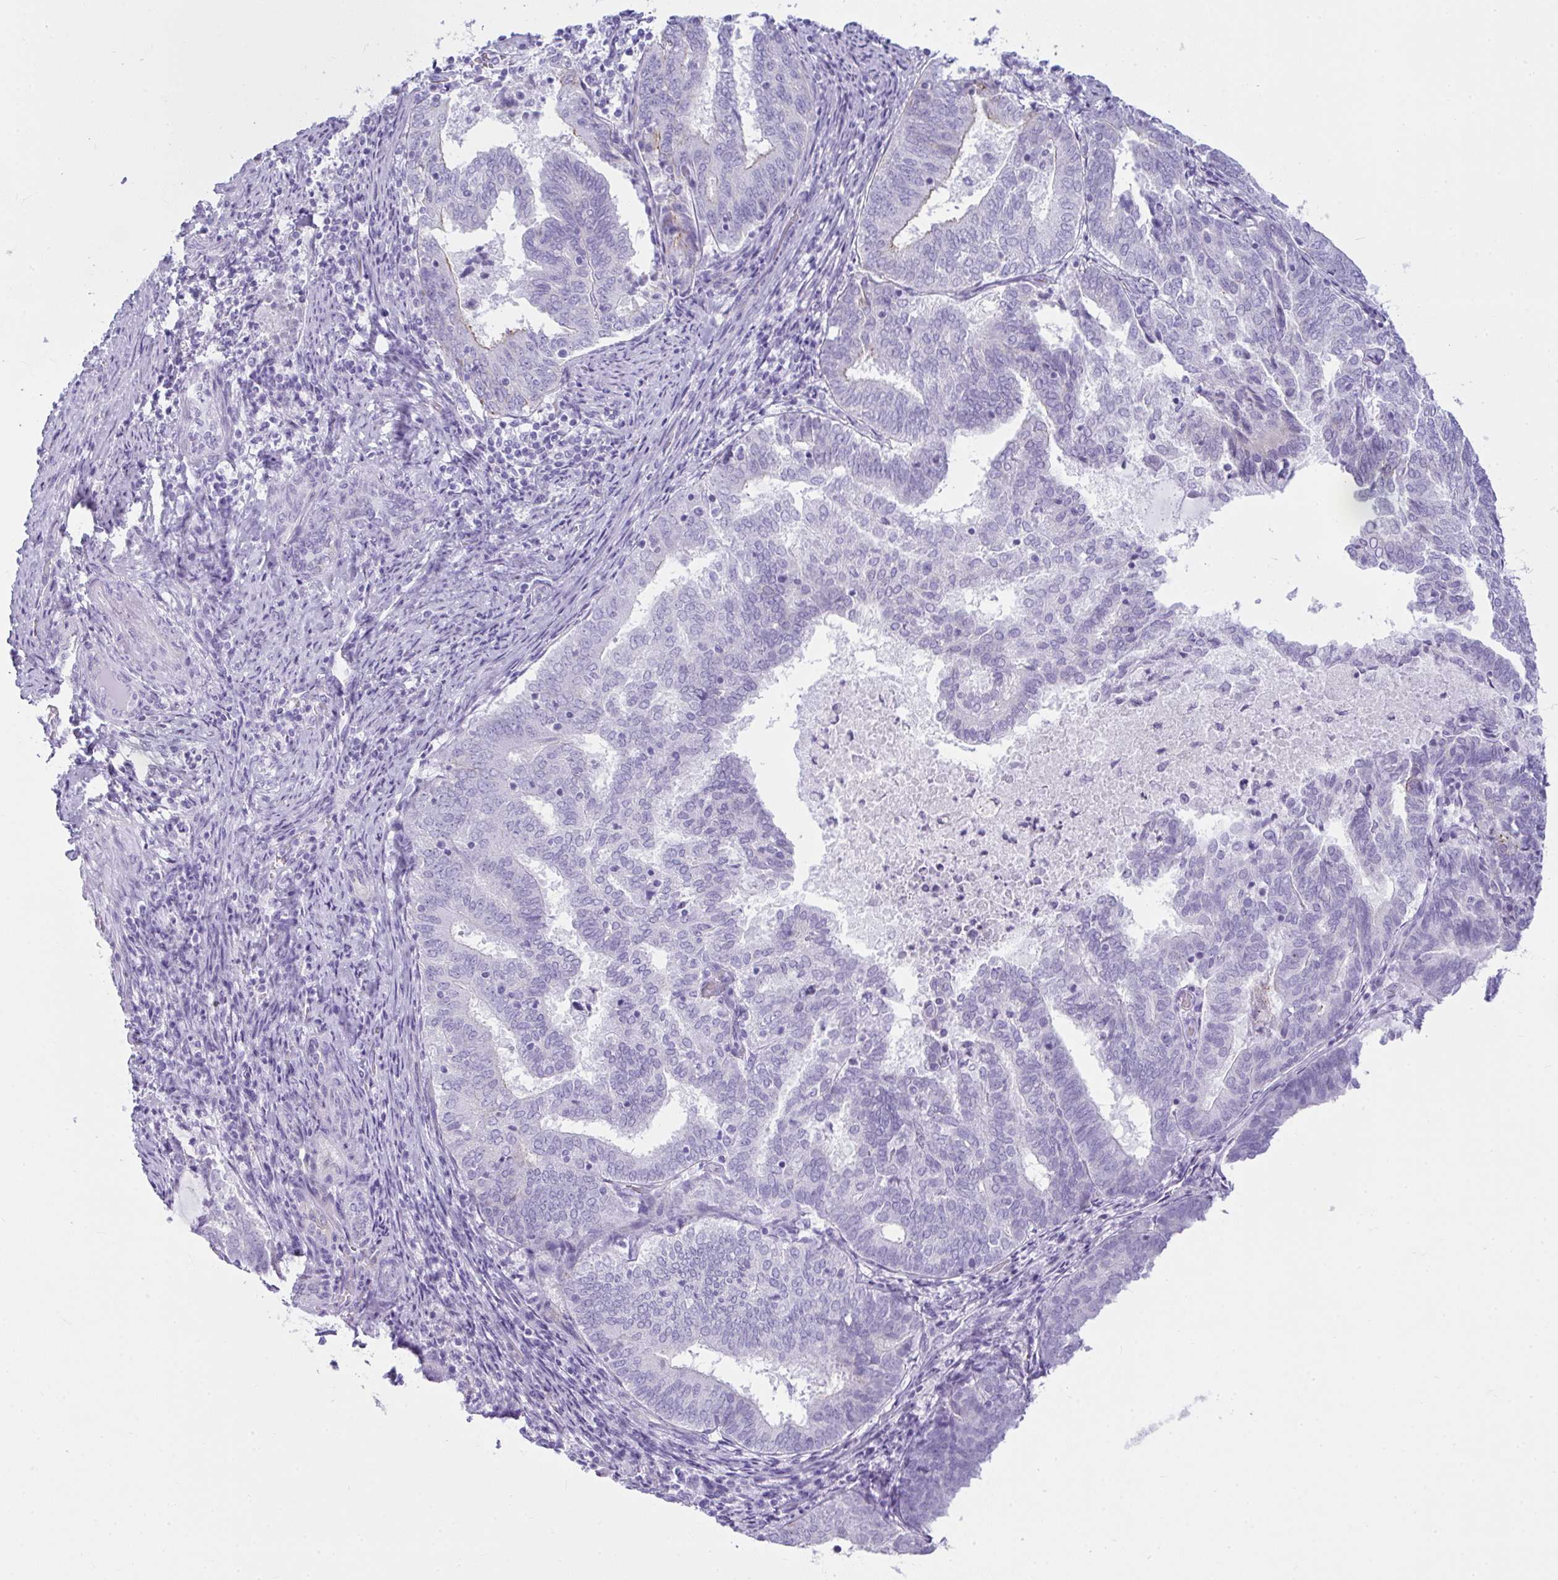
{"staining": {"intensity": "negative", "quantity": "none", "location": "none"}, "tissue": "endometrial cancer", "cell_type": "Tumor cells", "image_type": "cancer", "snomed": [{"axis": "morphology", "description": "Adenocarcinoma, NOS"}, {"axis": "topography", "description": "Endometrium"}], "caption": "Immunohistochemistry (IHC) of human endometrial cancer (adenocarcinoma) reveals no expression in tumor cells.", "gene": "RASL10A", "patient": {"sex": "female", "age": 80}}